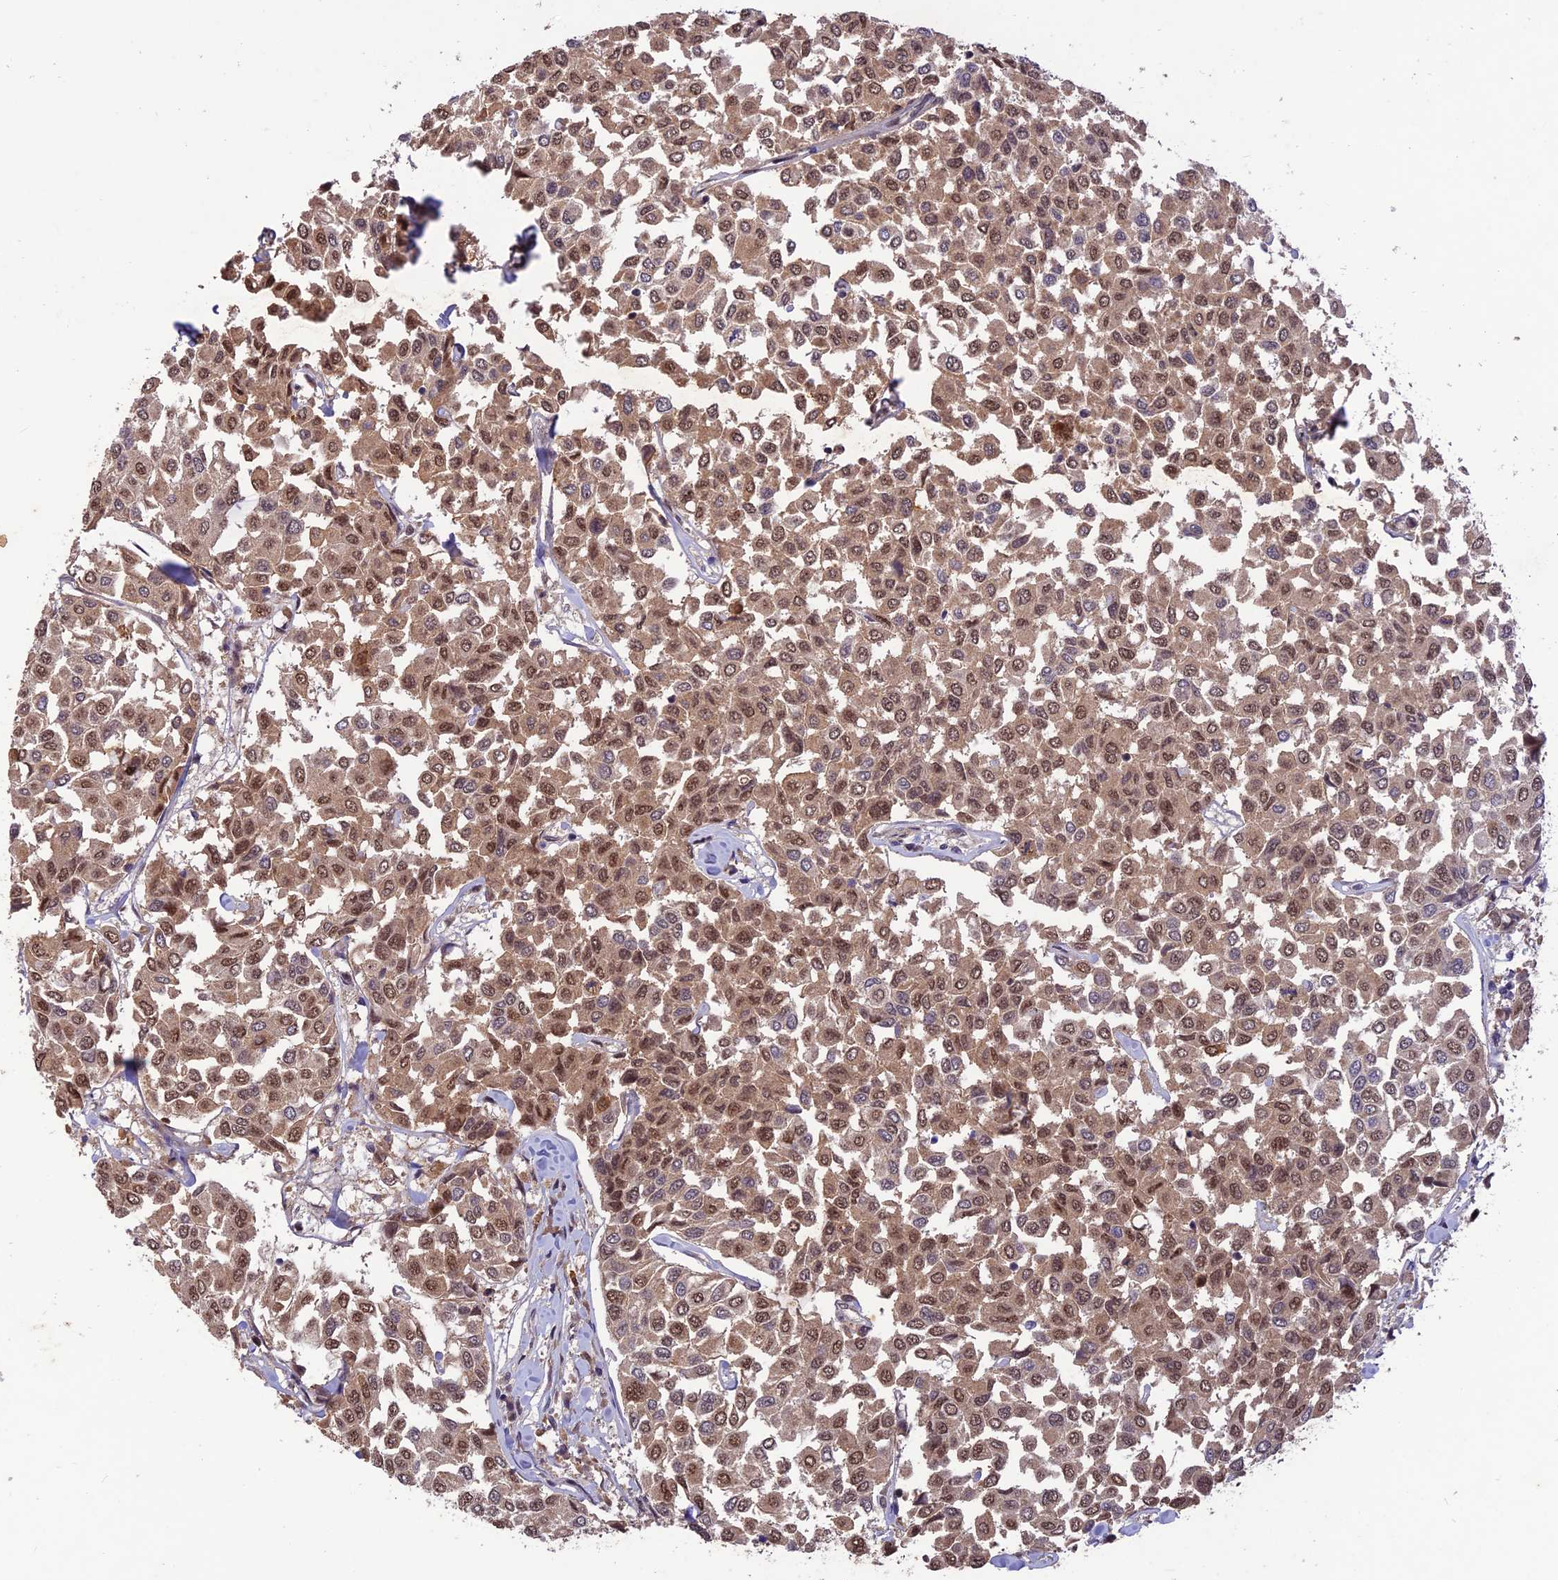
{"staining": {"intensity": "moderate", "quantity": ">75%", "location": "cytoplasmic/membranous,nuclear"}, "tissue": "breast cancer", "cell_type": "Tumor cells", "image_type": "cancer", "snomed": [{"axis": "morphology", "description": "Duct carcinoma"}, {"axis": "topography", "description": "Breast"}], "caption": "This is a photomicrograph of IHC staining of breast cancer, which shows moderate positivity in the cytoplasmic/membranous and nuclear of tumor cells.", "gene": "REV1", "patient": {"sex": "female", "age": 55}}